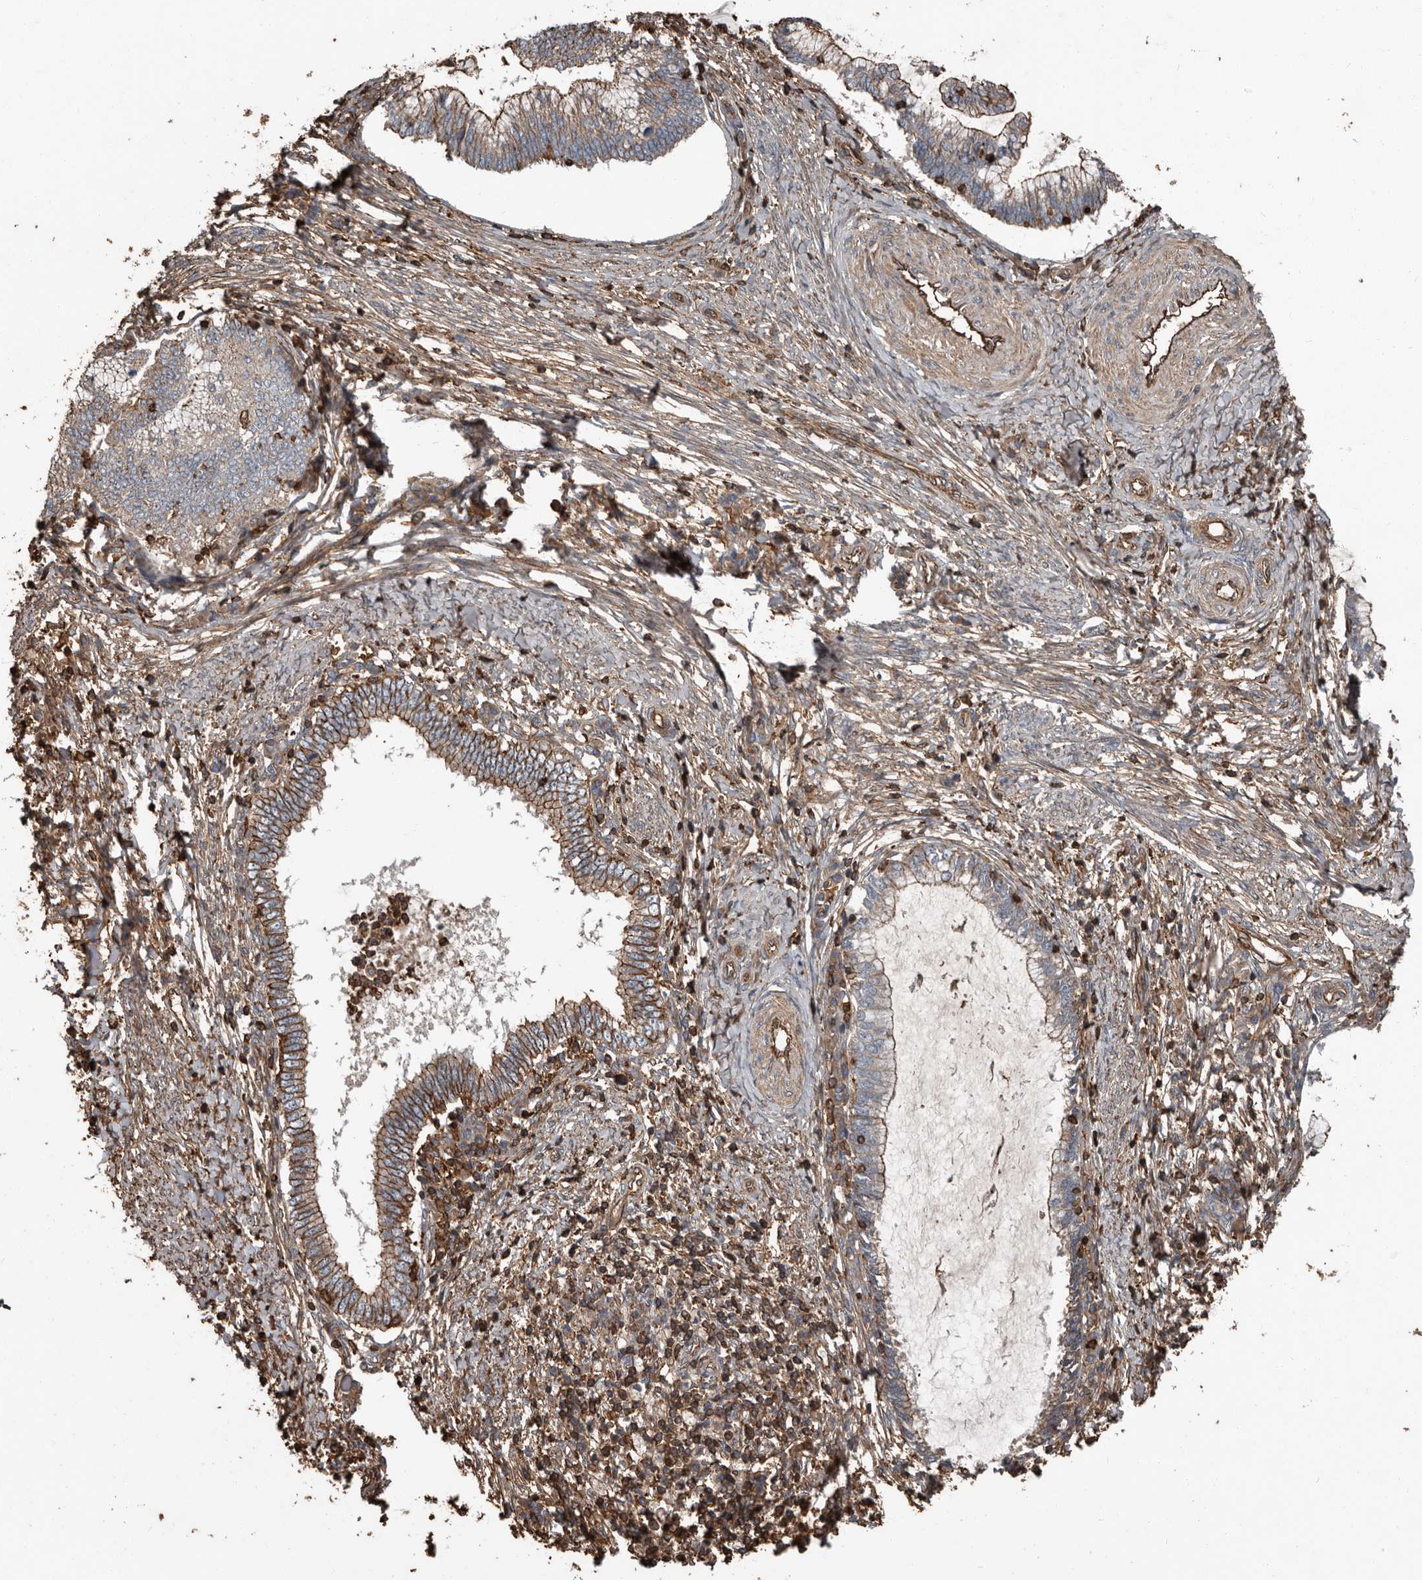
{"staining": {"intensity": "weak", "quantity": ">75%", "location": "cytoplasmic/membranous"}, "tissue": "cervical cancer", "cell_type": "Tumor cells", "image_type": "cancer", "snomed": [{"axis": "morphology", "description": "Adenocarcinoma, NOS"}, {"axis": "topography", "description": "Cervix"}], "caption": "Weak cytoplasmic/membranous staining for a protein is present in about >75% of tumor cells of cervical adenocarcinoma using immunohistochemistry.", "gene": "DENND6B", "patient": {"sex": "female", "age": 36}}